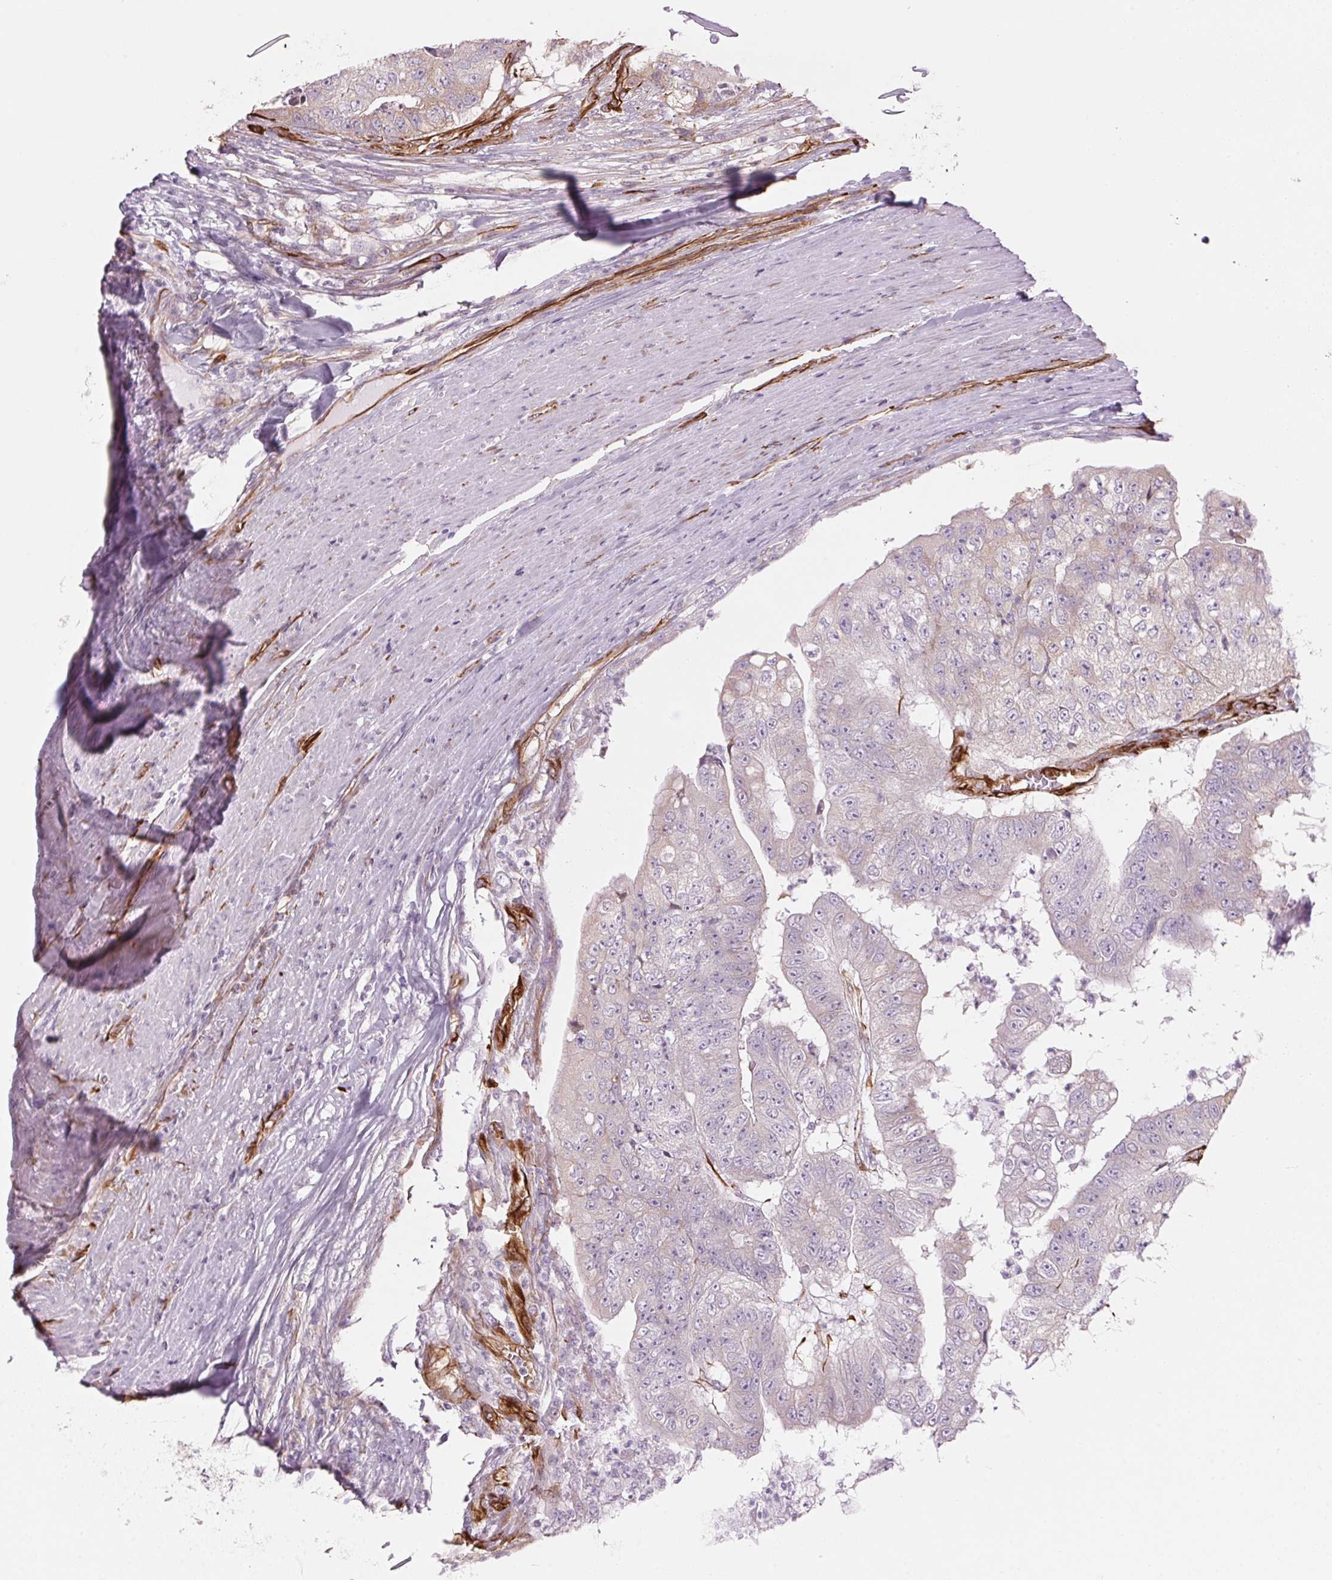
{"staining": {"intensity": "negative", "quantity": "none", "location": "none"}, "tissue": "colorectal cancer", "cell_type": "Tumor cells", "image_type": "cancer", "snomed": [{"axis": "morphology", "description": "Adenocarcinoma, NOS"}, {"axis": "topography", "description": "Colon"}], "caption": "Human colorectal cancer stained for a protein using immunohistochemistry (IHC) demonstrates no staining in tumor cells.", "gene": "CLPS", "patient": {"sex": "female", "age": 67}}